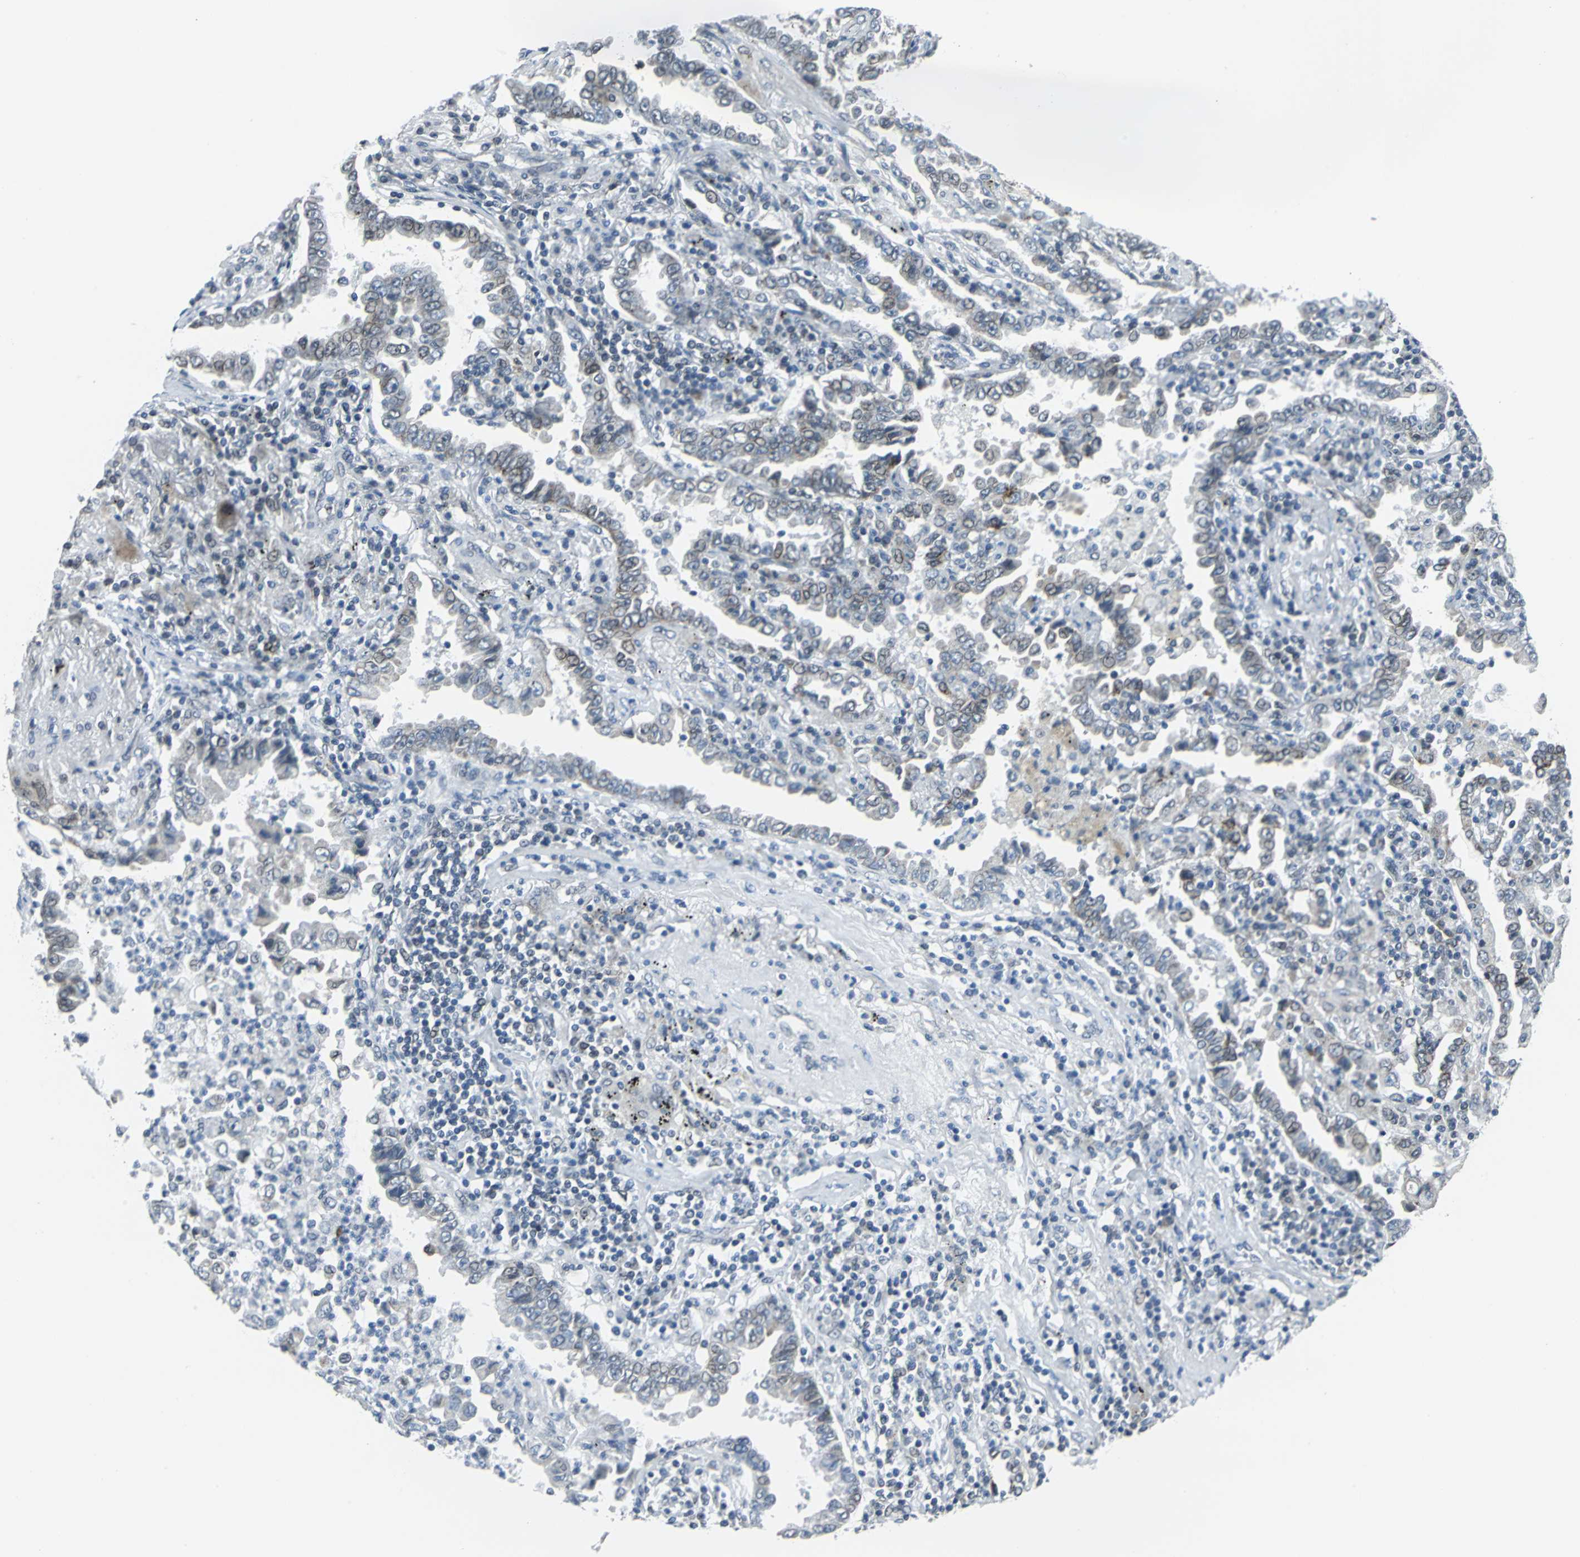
{"staining": {"intensity": "weak", "quantity": "25%-75%", "location": "cytoplasmic/membranous"}, "tissue": "lung cancer", "cell_type": "Tumor cells", "image_type": "cancer", "snomed": [{"axis": "morphology", "description": "Normal tissue, NOS"}, {"axis": "morphology", "description": "Inflammation, NOS"}, {"axis": "morphology", "description": "Adenocarcinoma, NOS"}, {"axis": "topography", "description": "Lung"}], "caption": "IHC histopathology image of human lung cancer stained for a protein (brown), which demonstrates low levels of weak cytoplasmic/membranous expression in about 25%-75% of tumor cells.", "gene": "SNUPN", "patient": {"sex": "female", "age": 64}}